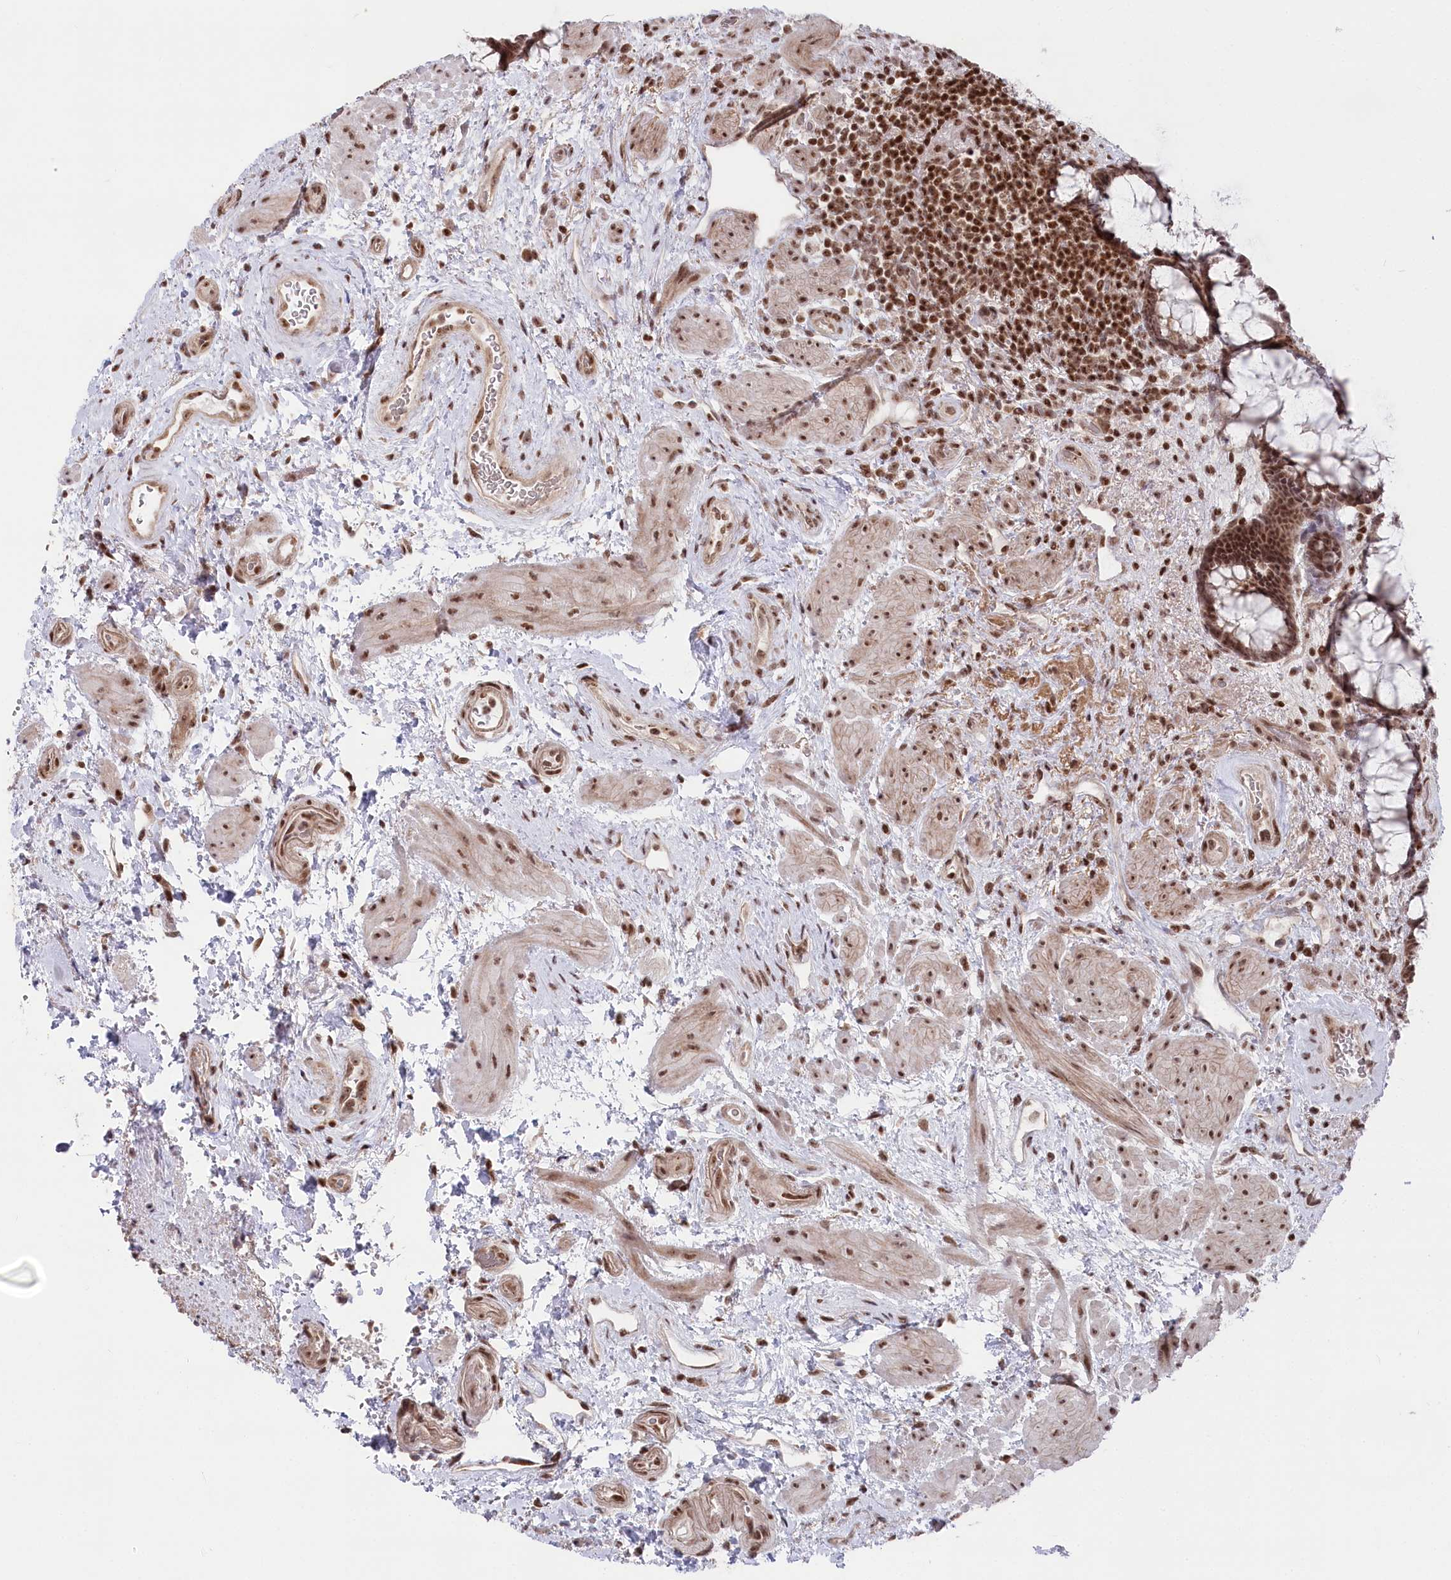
{"staining": {"intensity": "moderate", "quantity": ">75%", "location": "nuclear"}, "tissue": "rectum", "cell_type": "Glandular cells", "image_type": "normal", "snomed": [{"axis": "morphology", "description": "Normal tissue, NOS"}, {"axis": "topography", "description": "Rectum"}], "caption": "Rectum stained with a brown dye reveals moderate nuclear positive staining in about >75% of glandular cells.", "gene": "CGGBP1", "patient": {"sex": "male", "age": 51}}